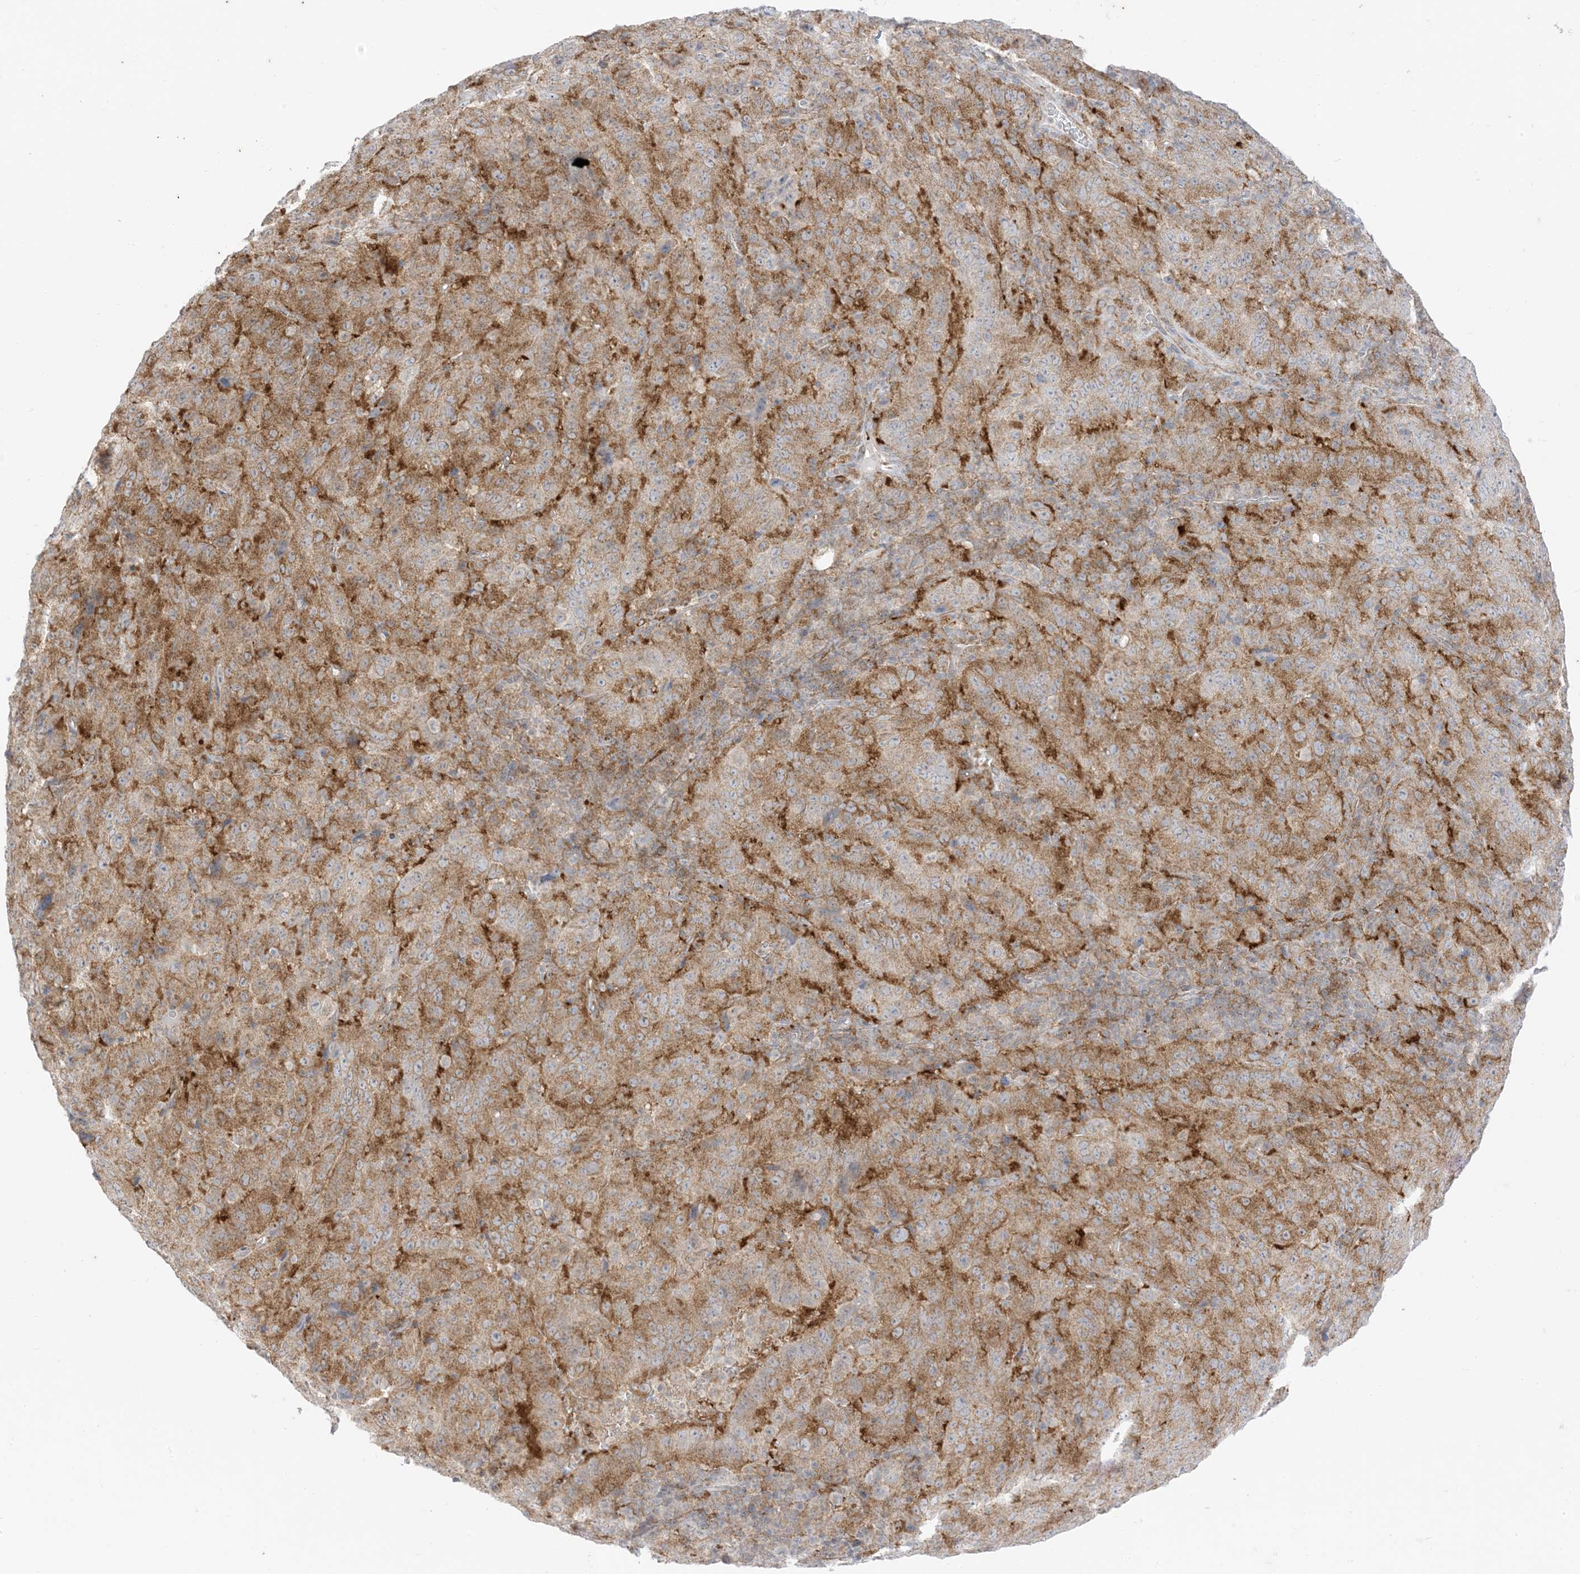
{"staining": {"intensity": "moderate", "quantity": ">75%", "location": "cytoplasmic/membranous"}, "tissue": "pancreatic cancer", "cell_type": "Tumor cells", "image_type": "cancer", "snomed": [{"axis": "morphology", "description": "Adenocarcinoma, NOS"}, {"axis": "topography", "description": "Pancreas"}], "caption": "Immunohistochemical staining of adenocarcinoma (pancreatic) reveals medium levels of moderate cytoplasmic/membranous positivity in about >75% of tumor cells.", "gene": "RAC1", "patient": {"sex": "male", "age": 63}}